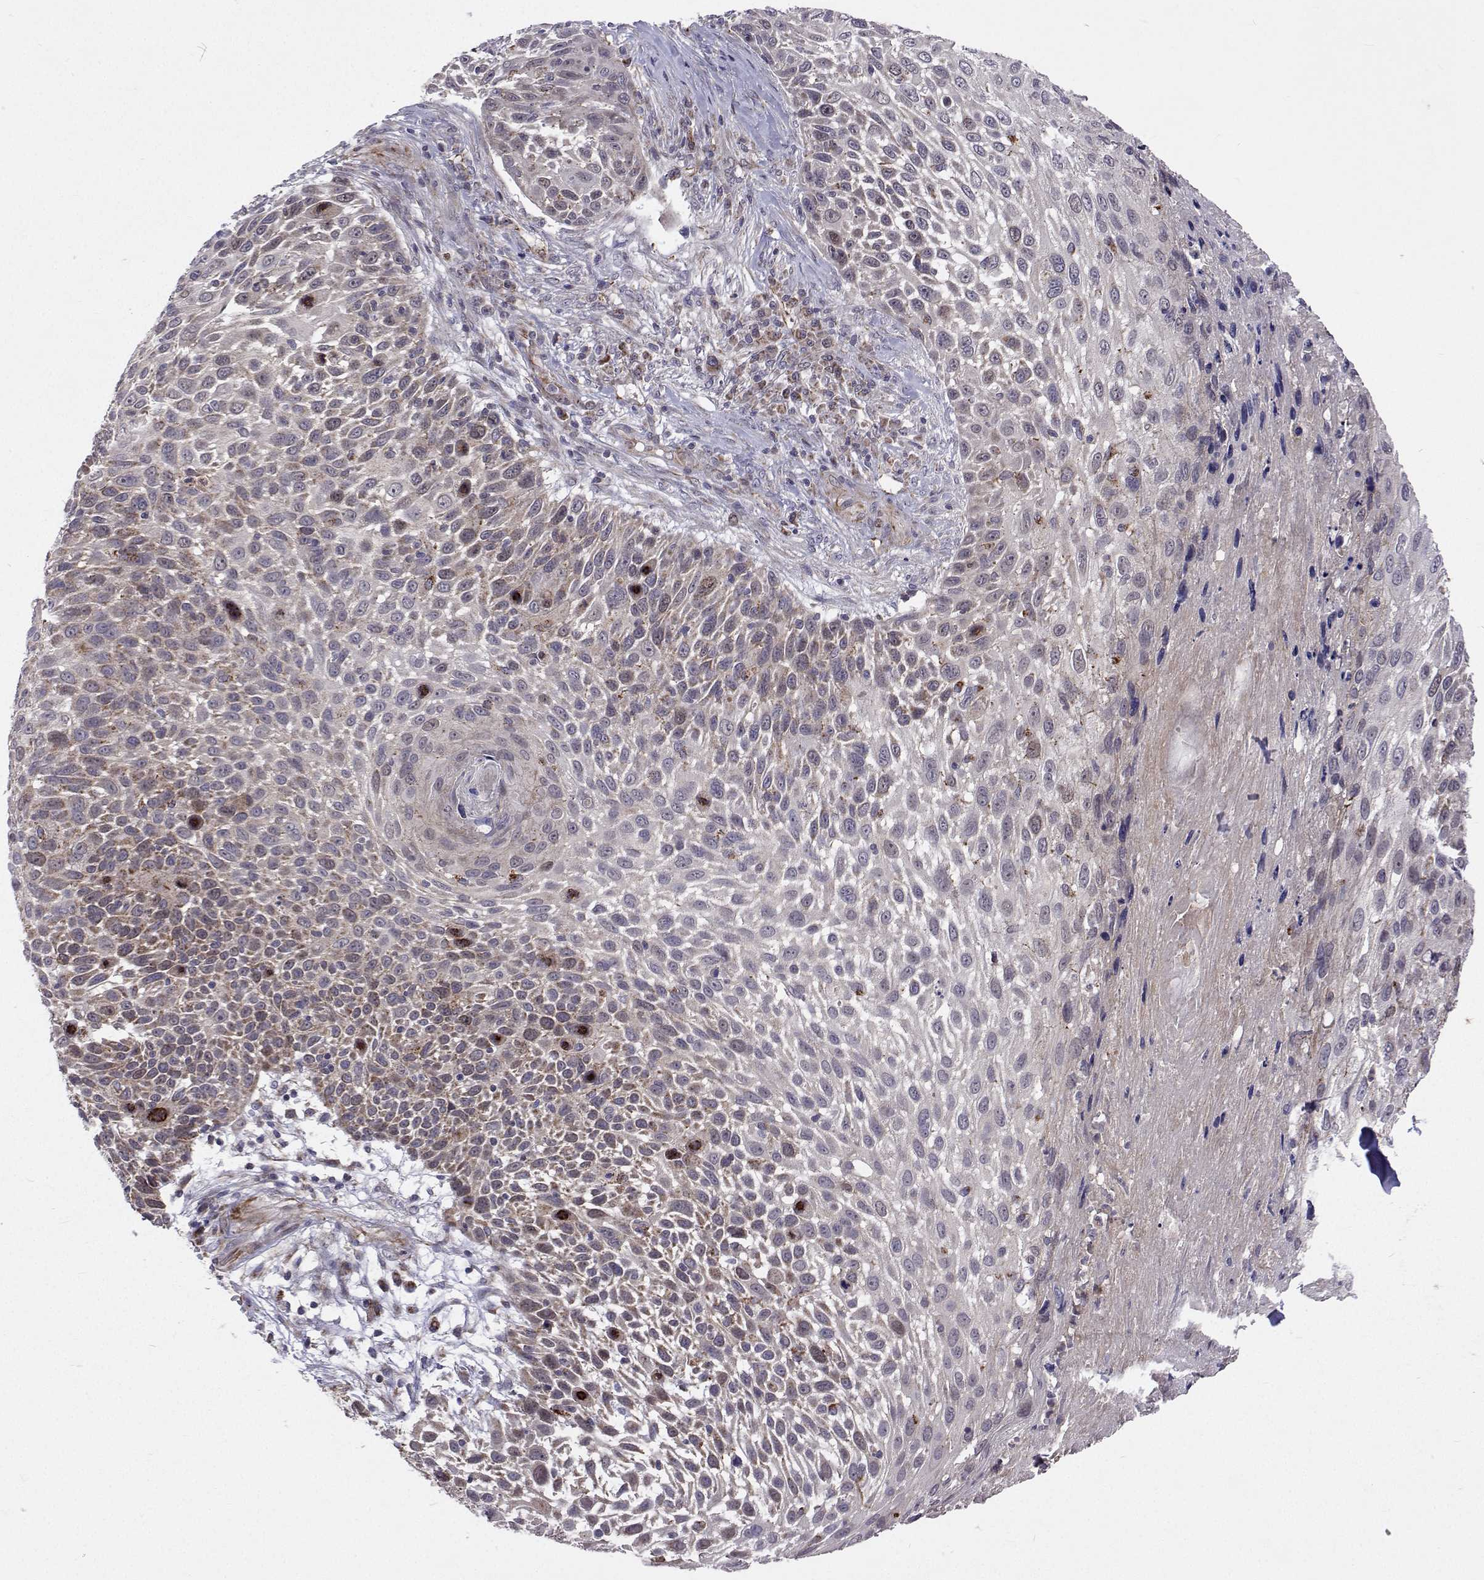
{"staining": {"intensity": "weak", "quantity": "25%-75%", "location": "cytoplasmic/membranous"}, "tissue": "skin cancer", "cell_type": "Tumor cells", "image_type": "cancer", "snomed": [{"axis": "morphology", "description": "Squamous cell carcinoma, NOS"}, {"axis": "topography", "description": "Skin"}], "caption": "Skin cancer (squamous cell carcinoma) was stained to show a protein in brown. There is low levels of weak cytoplasmic/membranous expression in about 25%-75% of tumor cells.", "gene": "DHTKD1", "patient": {"sex": "male", "age": 92}}